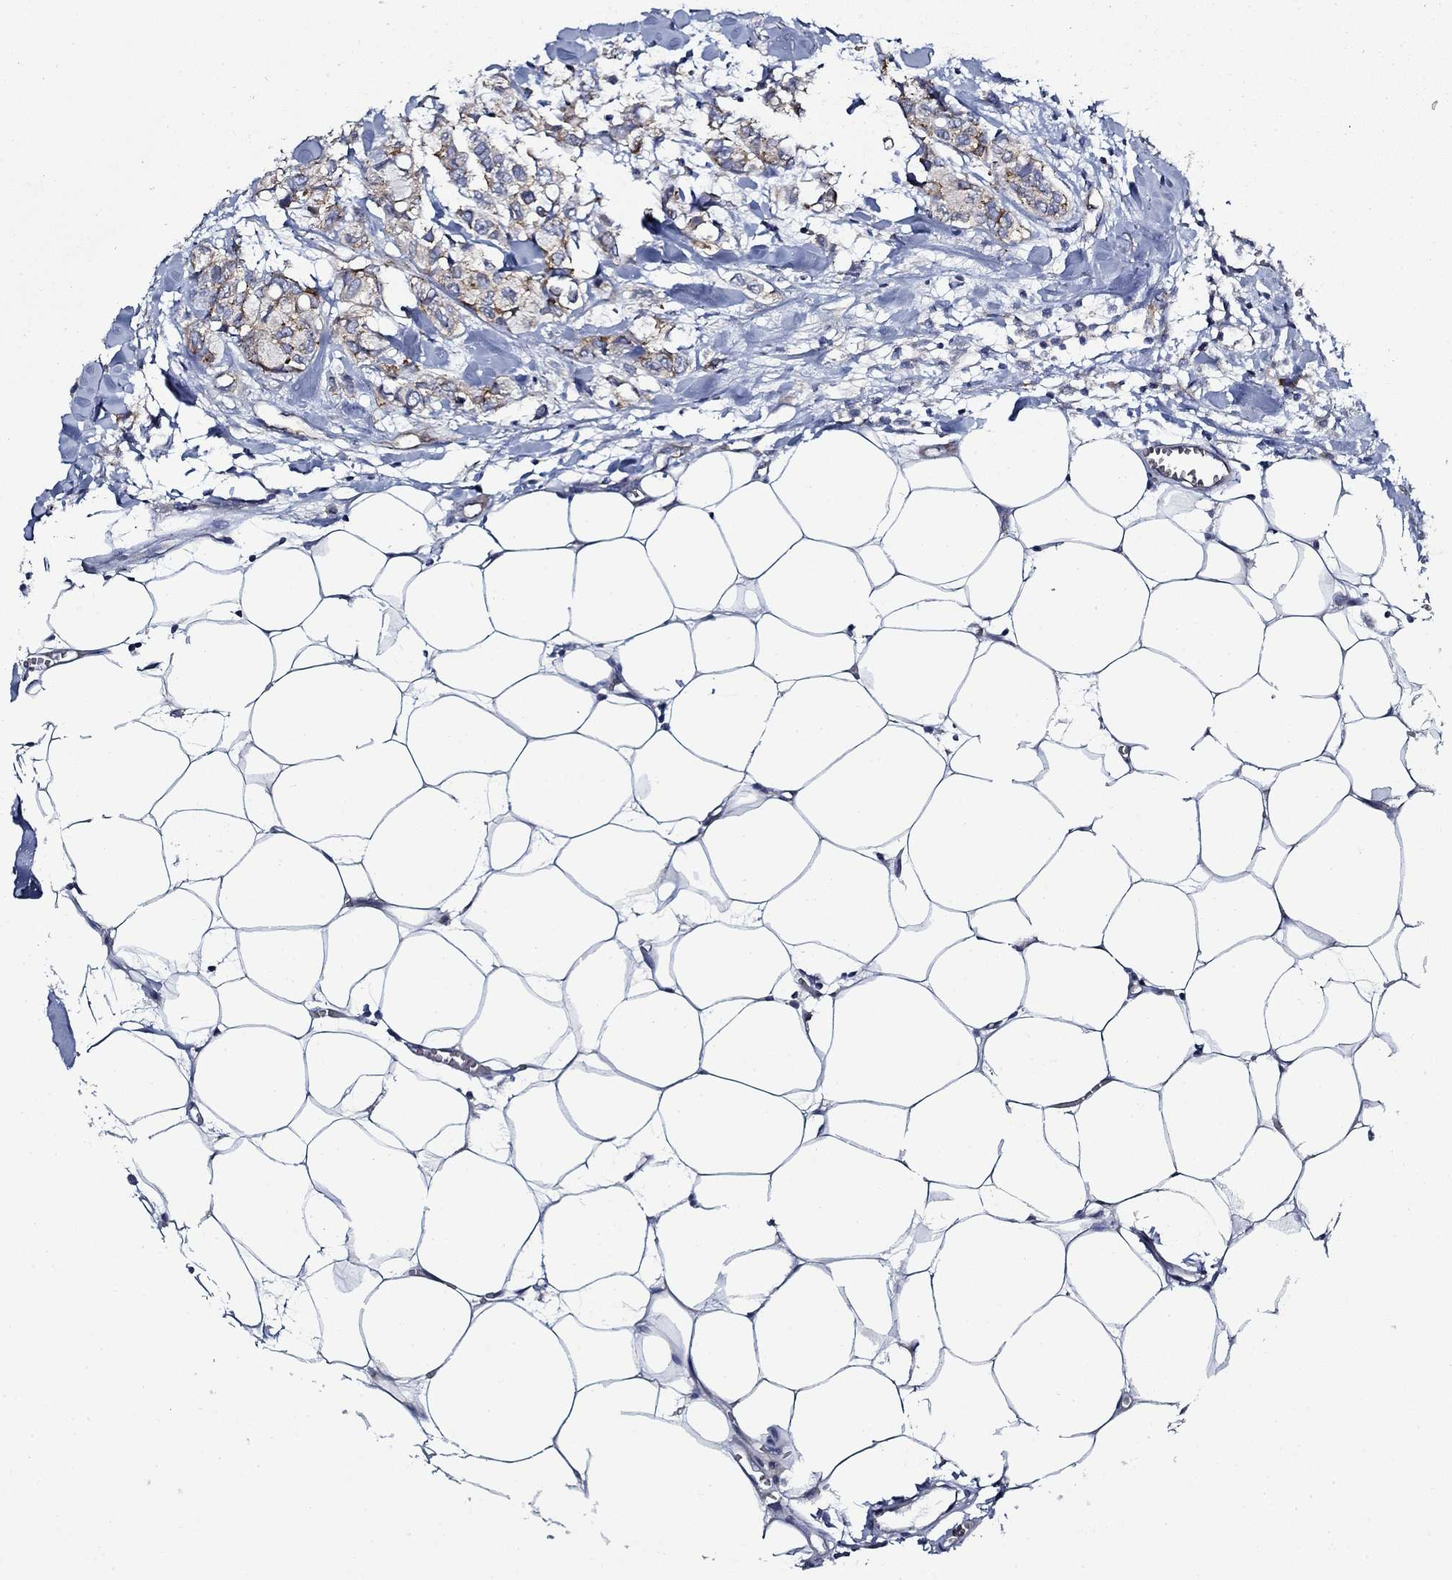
{"staining": {"intensity": "weak", "quantity": "25%-75%", "location": "cytoplasmic/membranous"}, "tissue": "breast cancer", "cell_type": "Tumor cells", "image_type": "cancer", "snomed": [{"axis": "morphology", "description": "Duct carcinoma"}, {"axis": "topography", "description": "Breast"}], "caption": "Protein expression analysis of human breast intraductal carcinoma reveals weak cytoplasmic/membranous positivity in approximately 25%-75% of tumor cells. The staining was performed using DAB to visualize the protein expression in brown, while the nuclei were stained in blue with hematoxylin (Magnification: 20x).", "gene": "FXR1", "patient": {"sex": "female", "age": 85}}